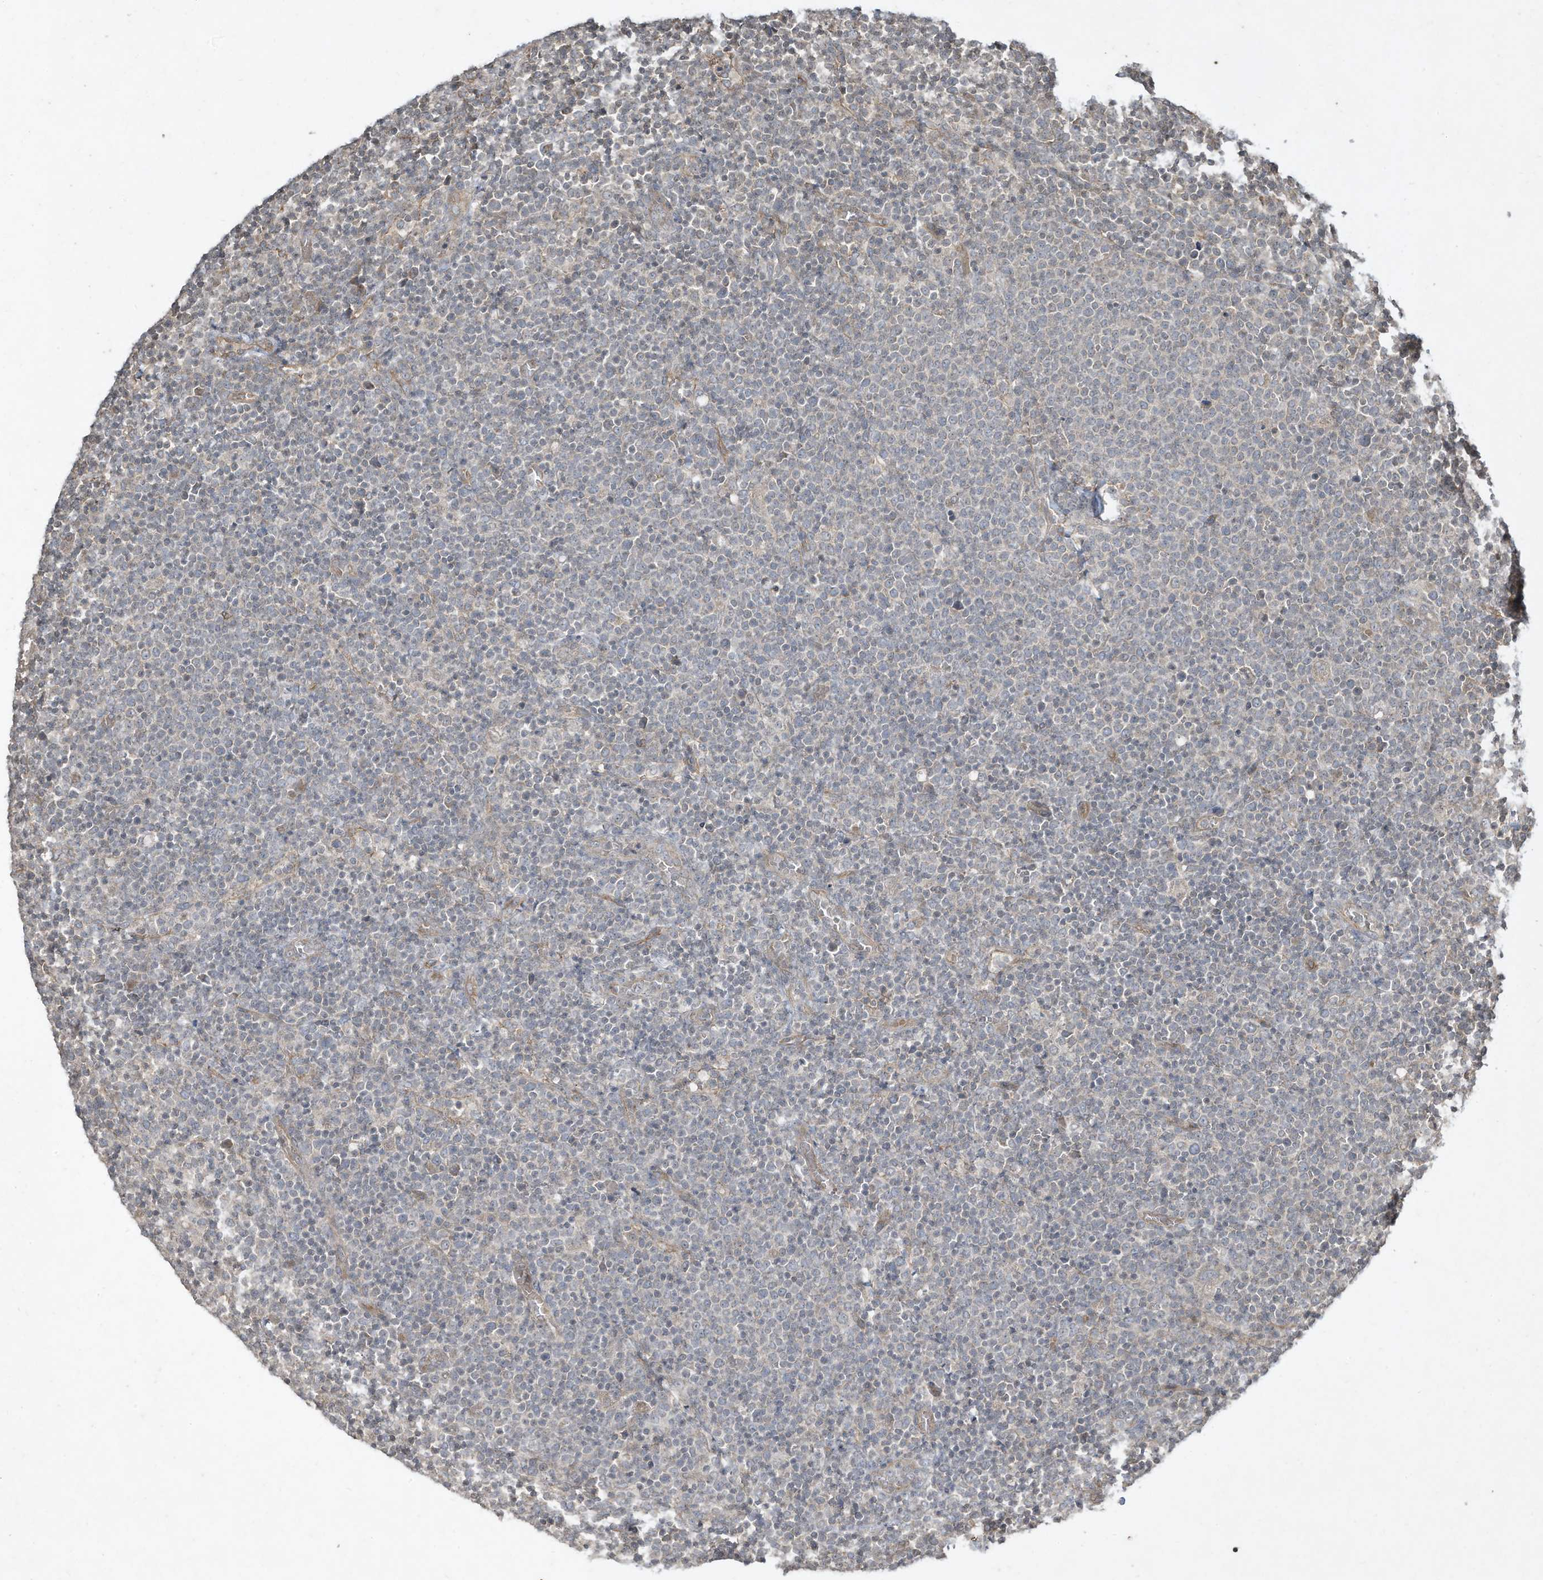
{"staining": {"intensity": "negative", "quantity": "none", "location": "none"}, "tissue": "lymphoma", "cell_type": "Tumor cells", "image_type": "cancer", "snomed": [{"axis": "morphology", "description": "Malignant lymphoma, non-Hodgkin's type, High grade"}, {"axis": "topography", "description": "Lymph node"}], "caption": "IHC photomicrograph of neoplastic tissue: human high-grade malignant lymphoma, non-Hodgkin's type stained with DAB (3,3'-diaminobenzidine) shows no significant protein staining in tumor cells.", "gene": "MATN2", "patient": {"sex": "male", "age": 61}}